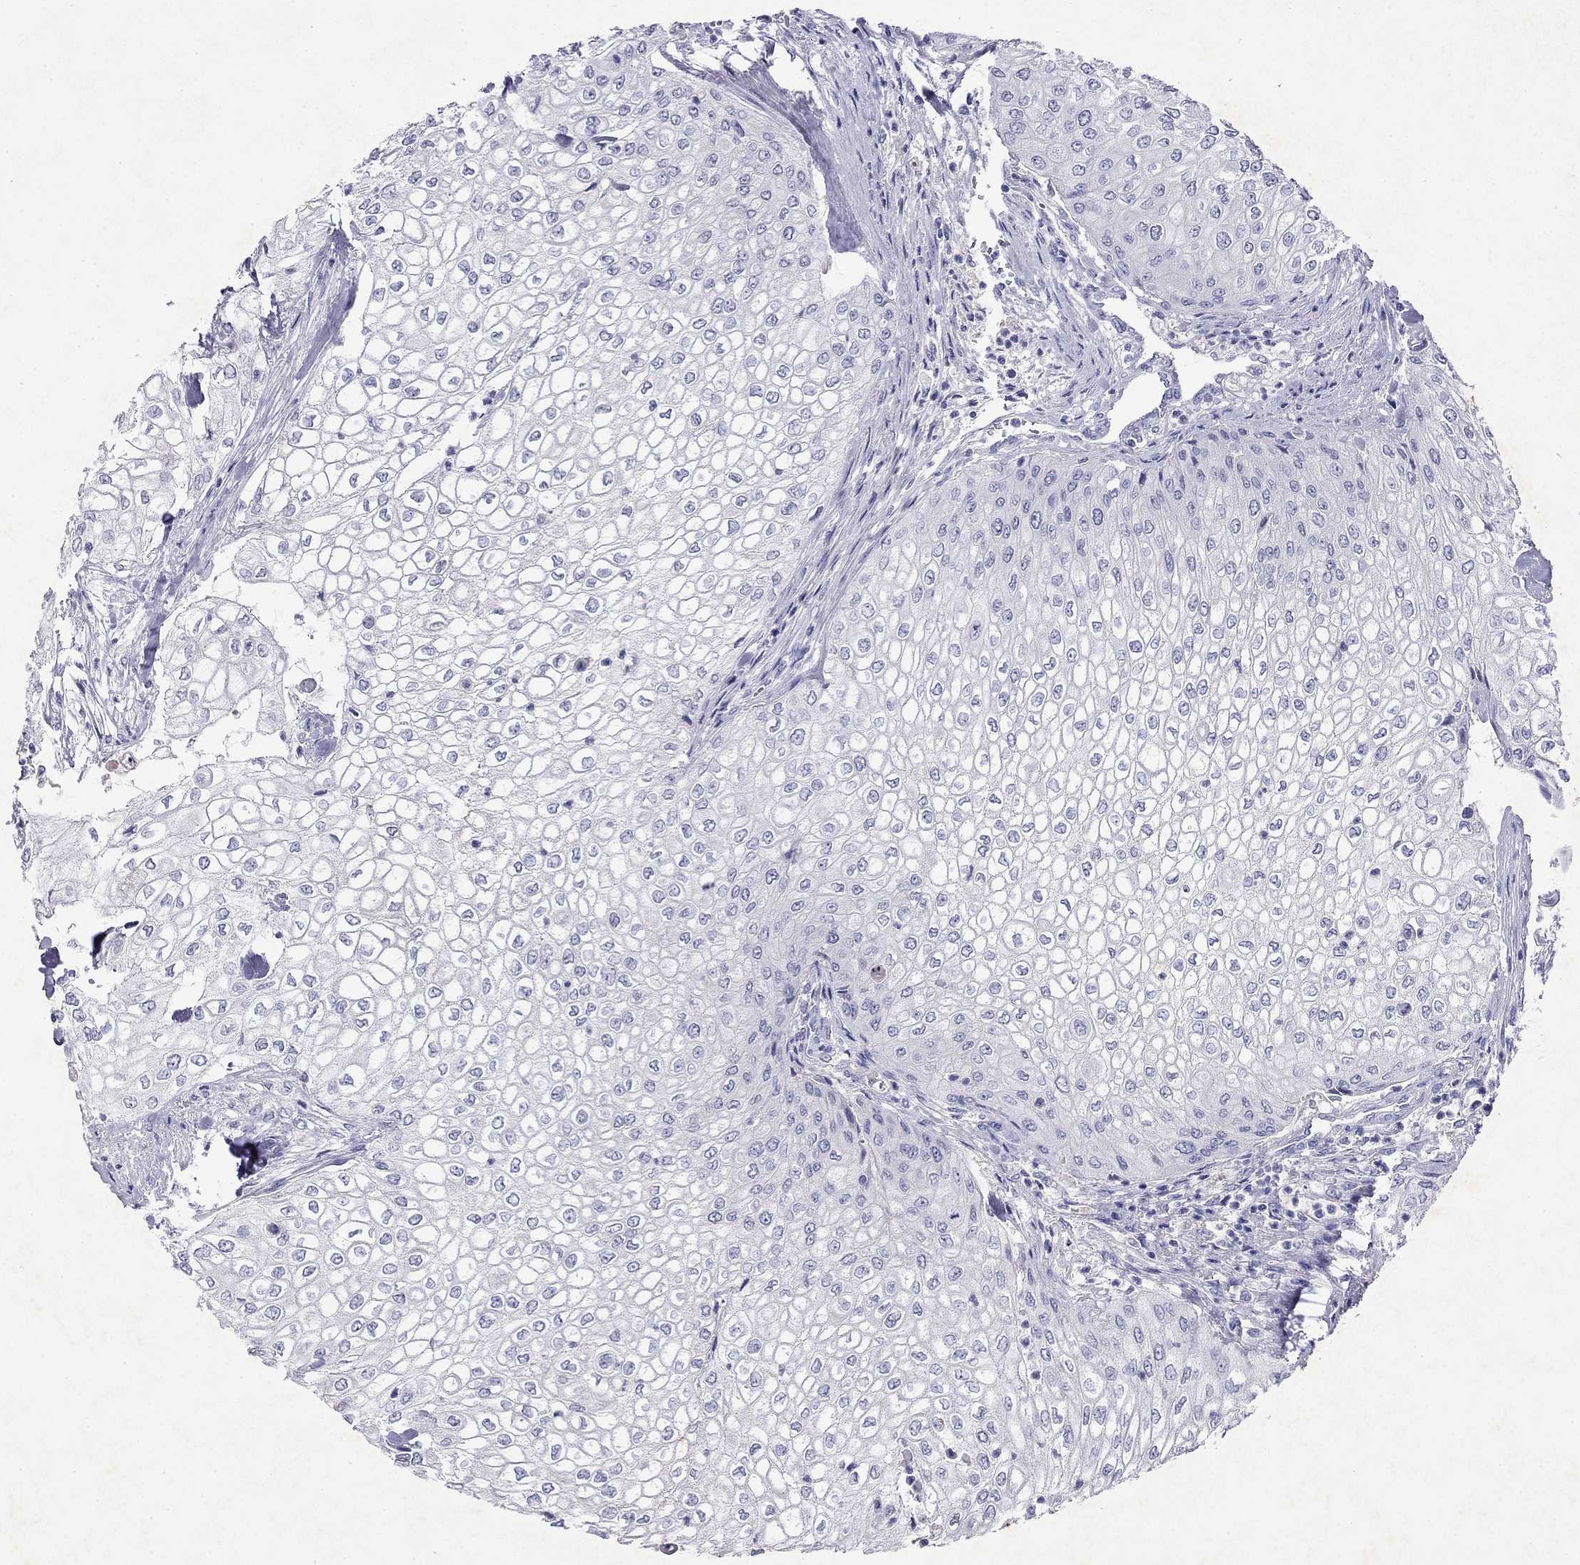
{"staining": {"intensity": "negative", "quantity": "none", "location": "none"}, "tissue": "urothelial cancer", "cell_type": "Tumor cells", "image_type": "cancer", "snomed": [{"axis": "morphology", "description": "Urothelial carcinoma, High grade"}, {"axis": "topography", "description": "Urinary bladder"}], "caption": "Immunohistochemical staining of urothelial cancer shows no significant expression in tumor cells.", "gene": "GNAT3", "patient": {"sex": "male", "age": 62}}